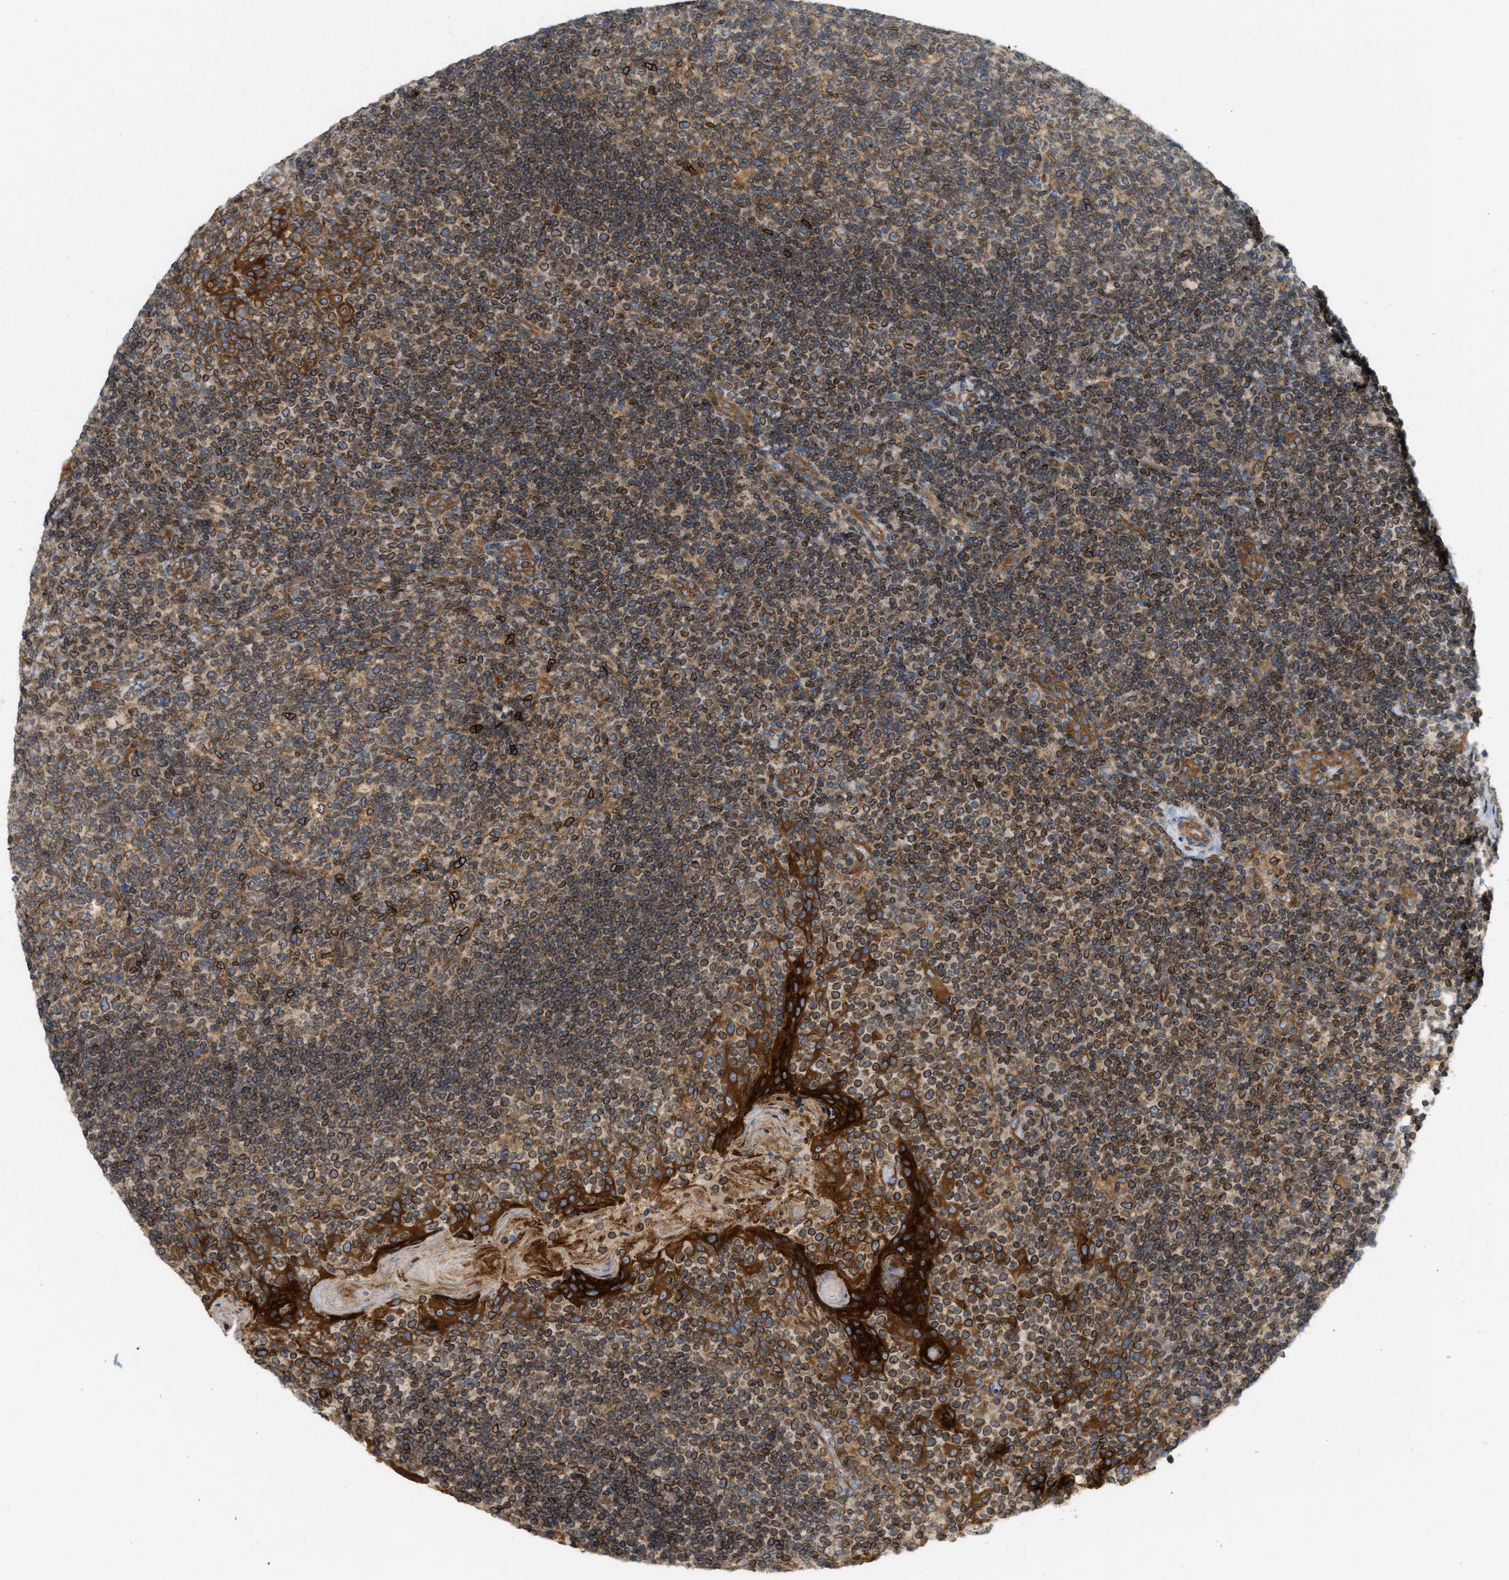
{"staining": {"intensity": "moderate", "quantity": "25%-75%", "location": "cytoplasmic/membranous,nuclear"}, "tissue": "tonsil", "cell_type": "Germinal center cells", "image_type": "normal", "snomed": [{"axis": "morphology", "description": "Normal tissue, NOS"}, {"axis": "topography", "description": "Tonsil"}], "caption": "Immunohistochemical staining of unremarkable tonsil shows medium levels of moderate cytoplasmic/membranous,nuclear expression in approximately 25%-75% of germinal center cells.", "gene": "STRN", "patient": {"sex": "male", "age": 17}}